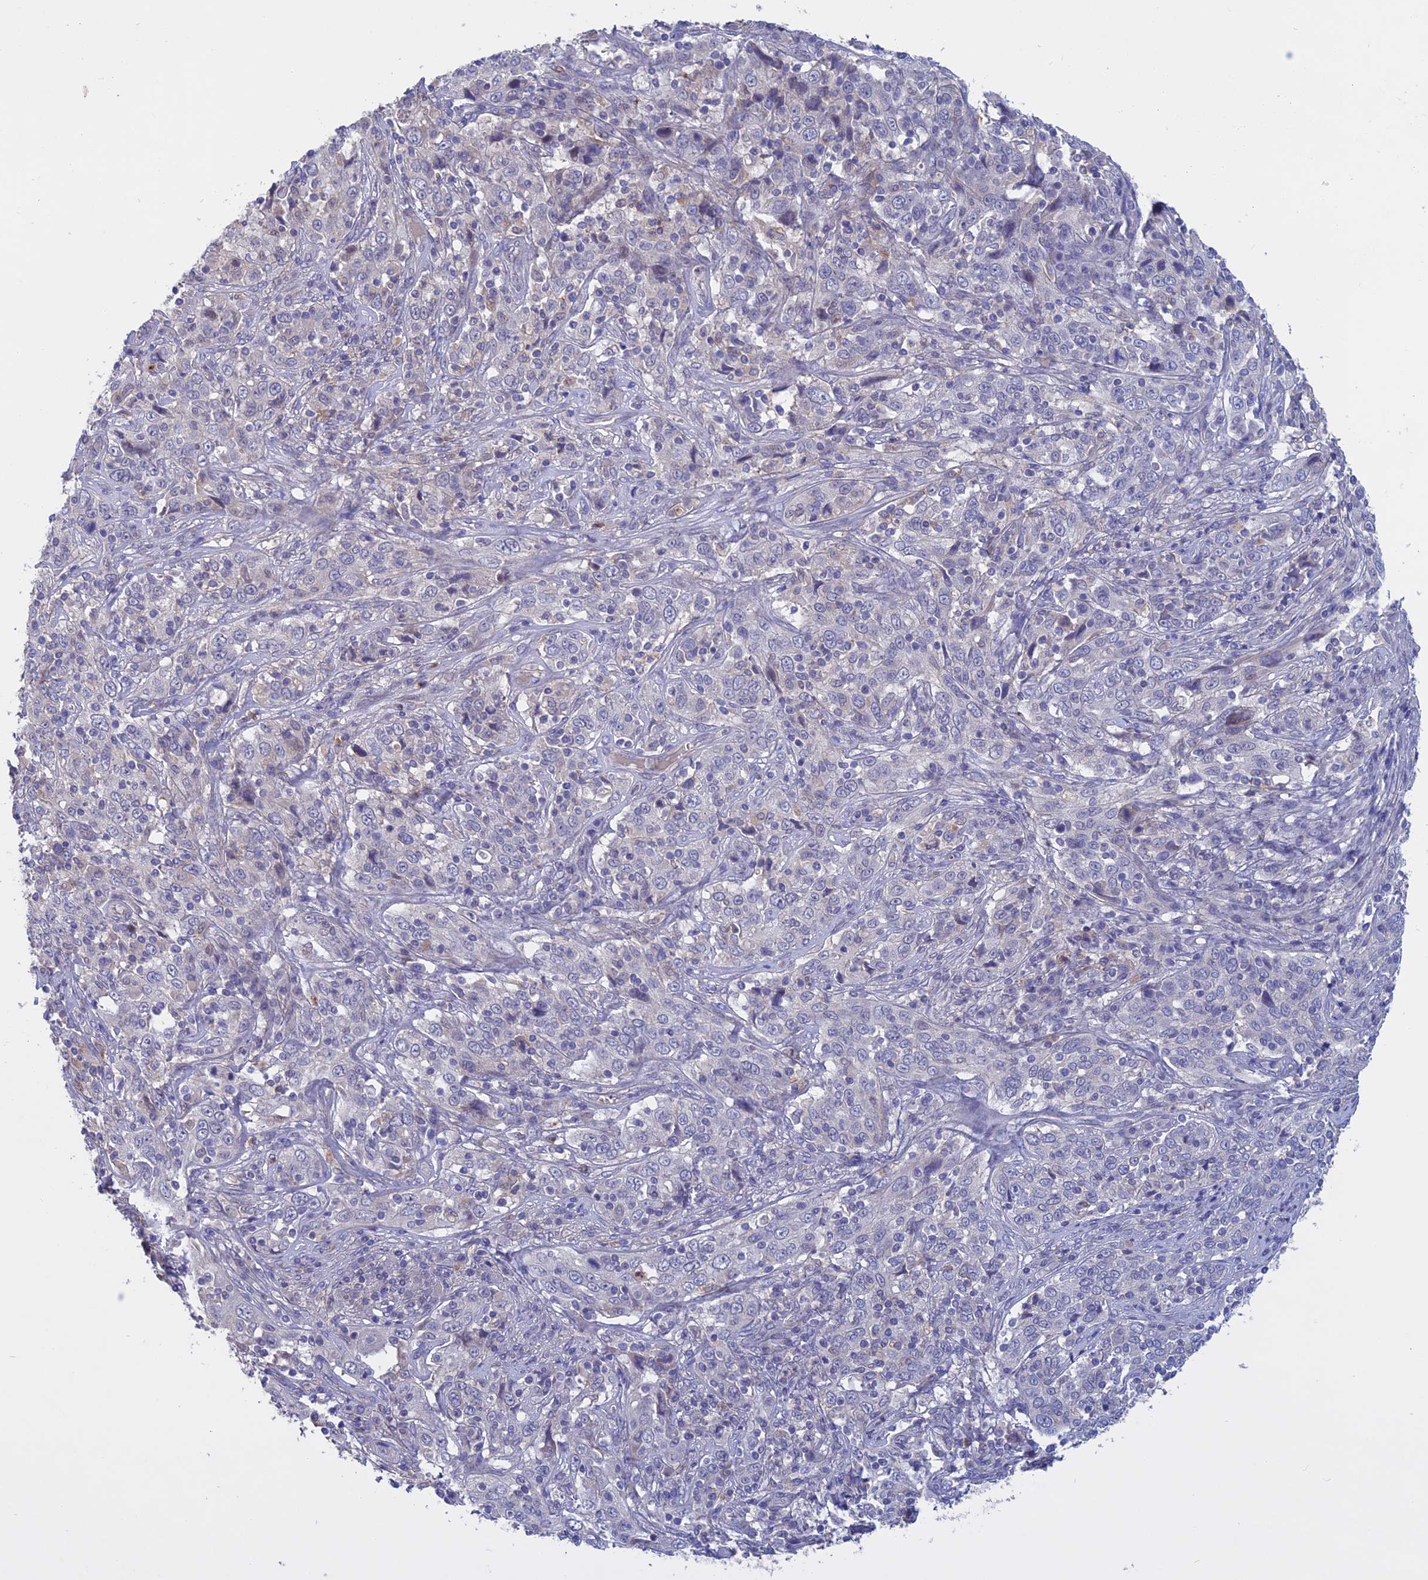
{"staining": {"intensity": "negative", "quantity": "none", "location": "none"}, "tissue": "cervical cancer", "cell_type": "Tumor cells", "image_type": "cancer", "snomed": [{"axis": "morphology", "description": "Squamous cell carcinoma, NOS"}, {"axis": "topography", "description": "Cervix"}], "caption": "This image is of cervical cancer stained with immunohistochemistry to label a protein in brown with the nuclei are counter-stained blue. There is no staining in tumor cells. The staining was performed using DAB (3,3'-diaminobenzidine) to visualize the protein expression in brown, while the nuclei were stained in blue with hematoxylin (Magnification: 20x).", "gene": "SLC2A6", "patient": {"sex": "female", "age": 46}}